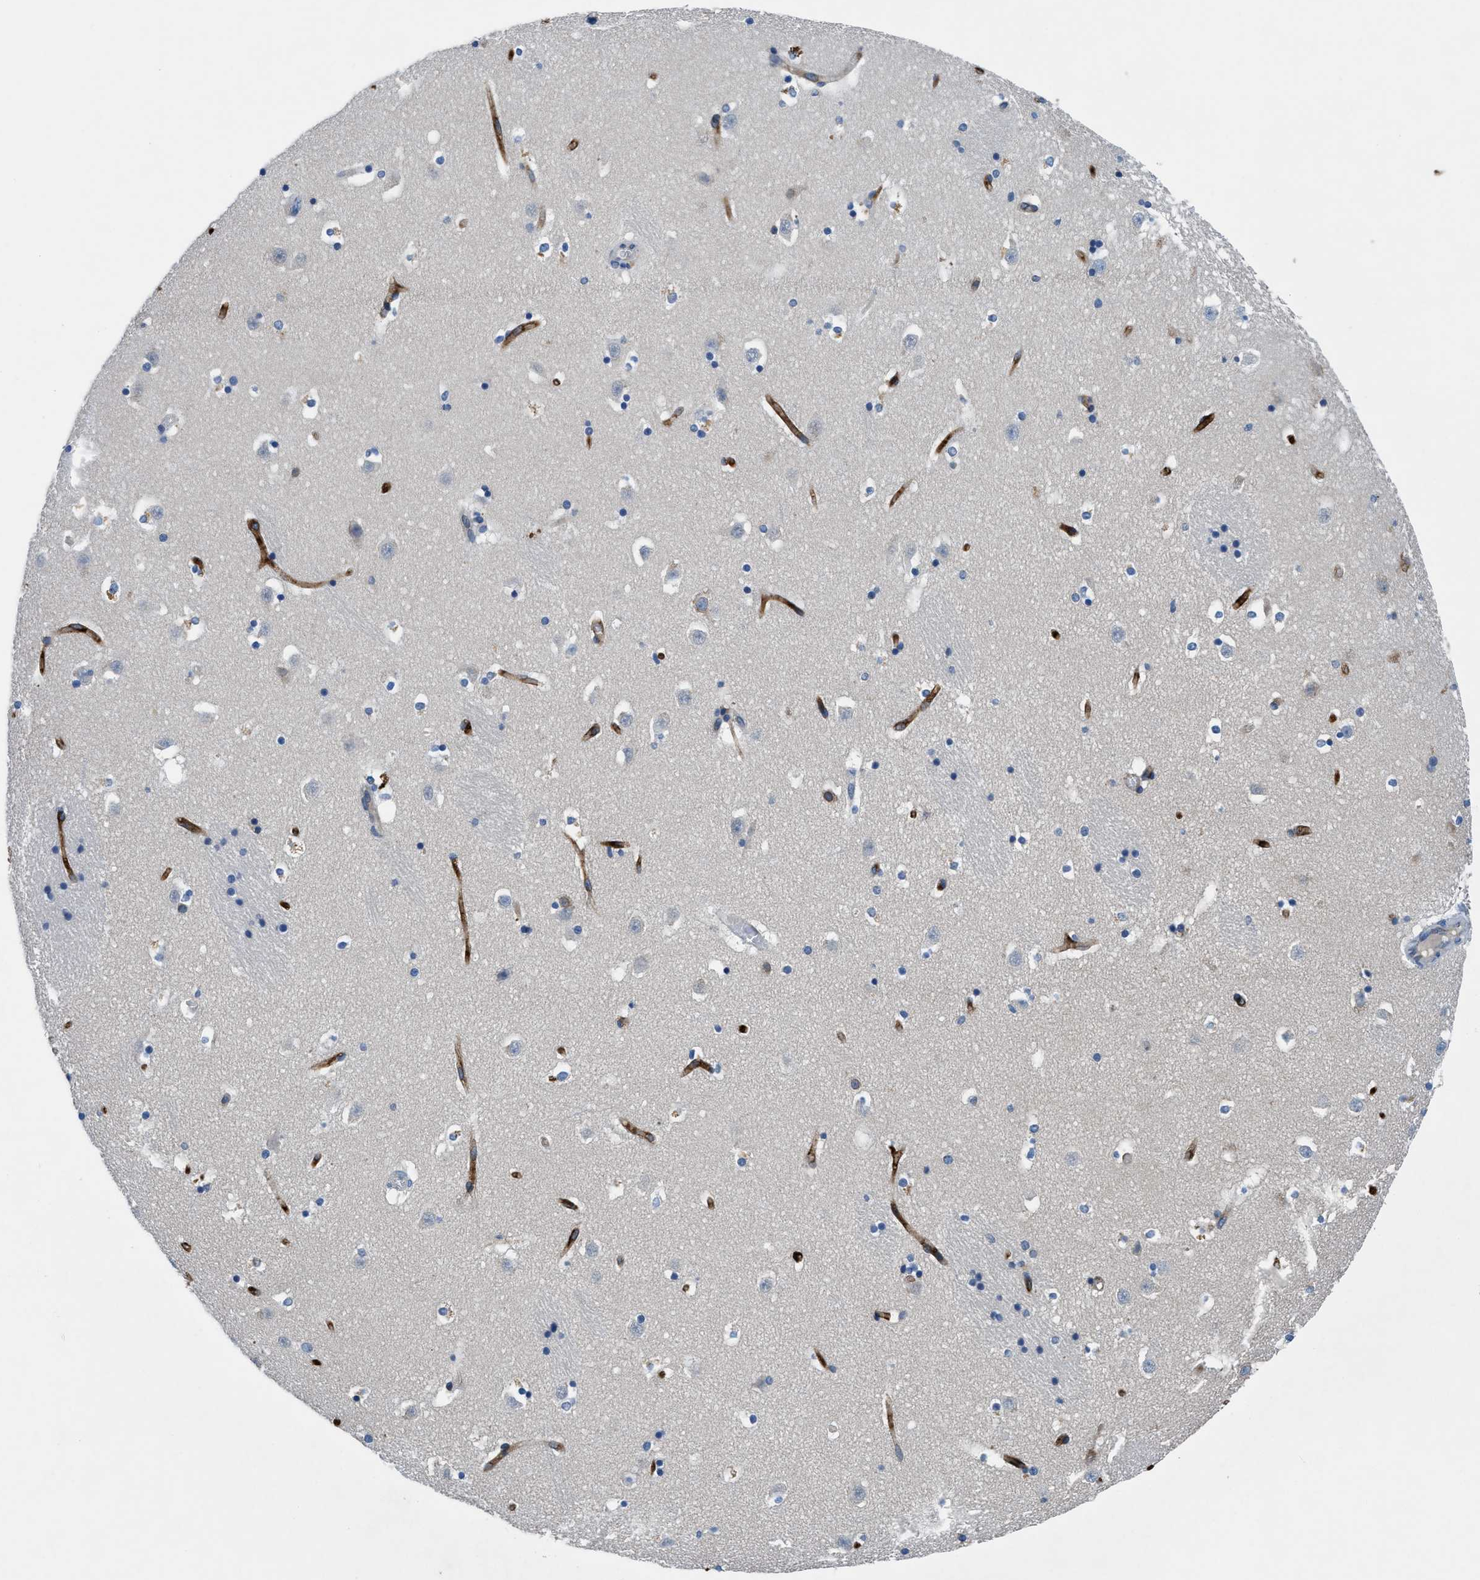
{"staining": {"intensity": "moderate", "quantity": "<25%", "location": "cytoplasmic/membranous"}, "tissue": "caudate", "cell_type": "Glial cells", "image_type": "normal", "snomed": [{"axis": "morphology", "description": "Normal tissue, NOS"}, {"axis": "topography", "description": "Lateral ventricle wall"}], "caption": "This histopathology image demonstrates immunohistochemistry staining of normal caudate, with low moderate cytoplasmic/membranous expression in about <25% of glial cells.", "gene": "PGR", "patient": {"sex": "male", "age": 45}}